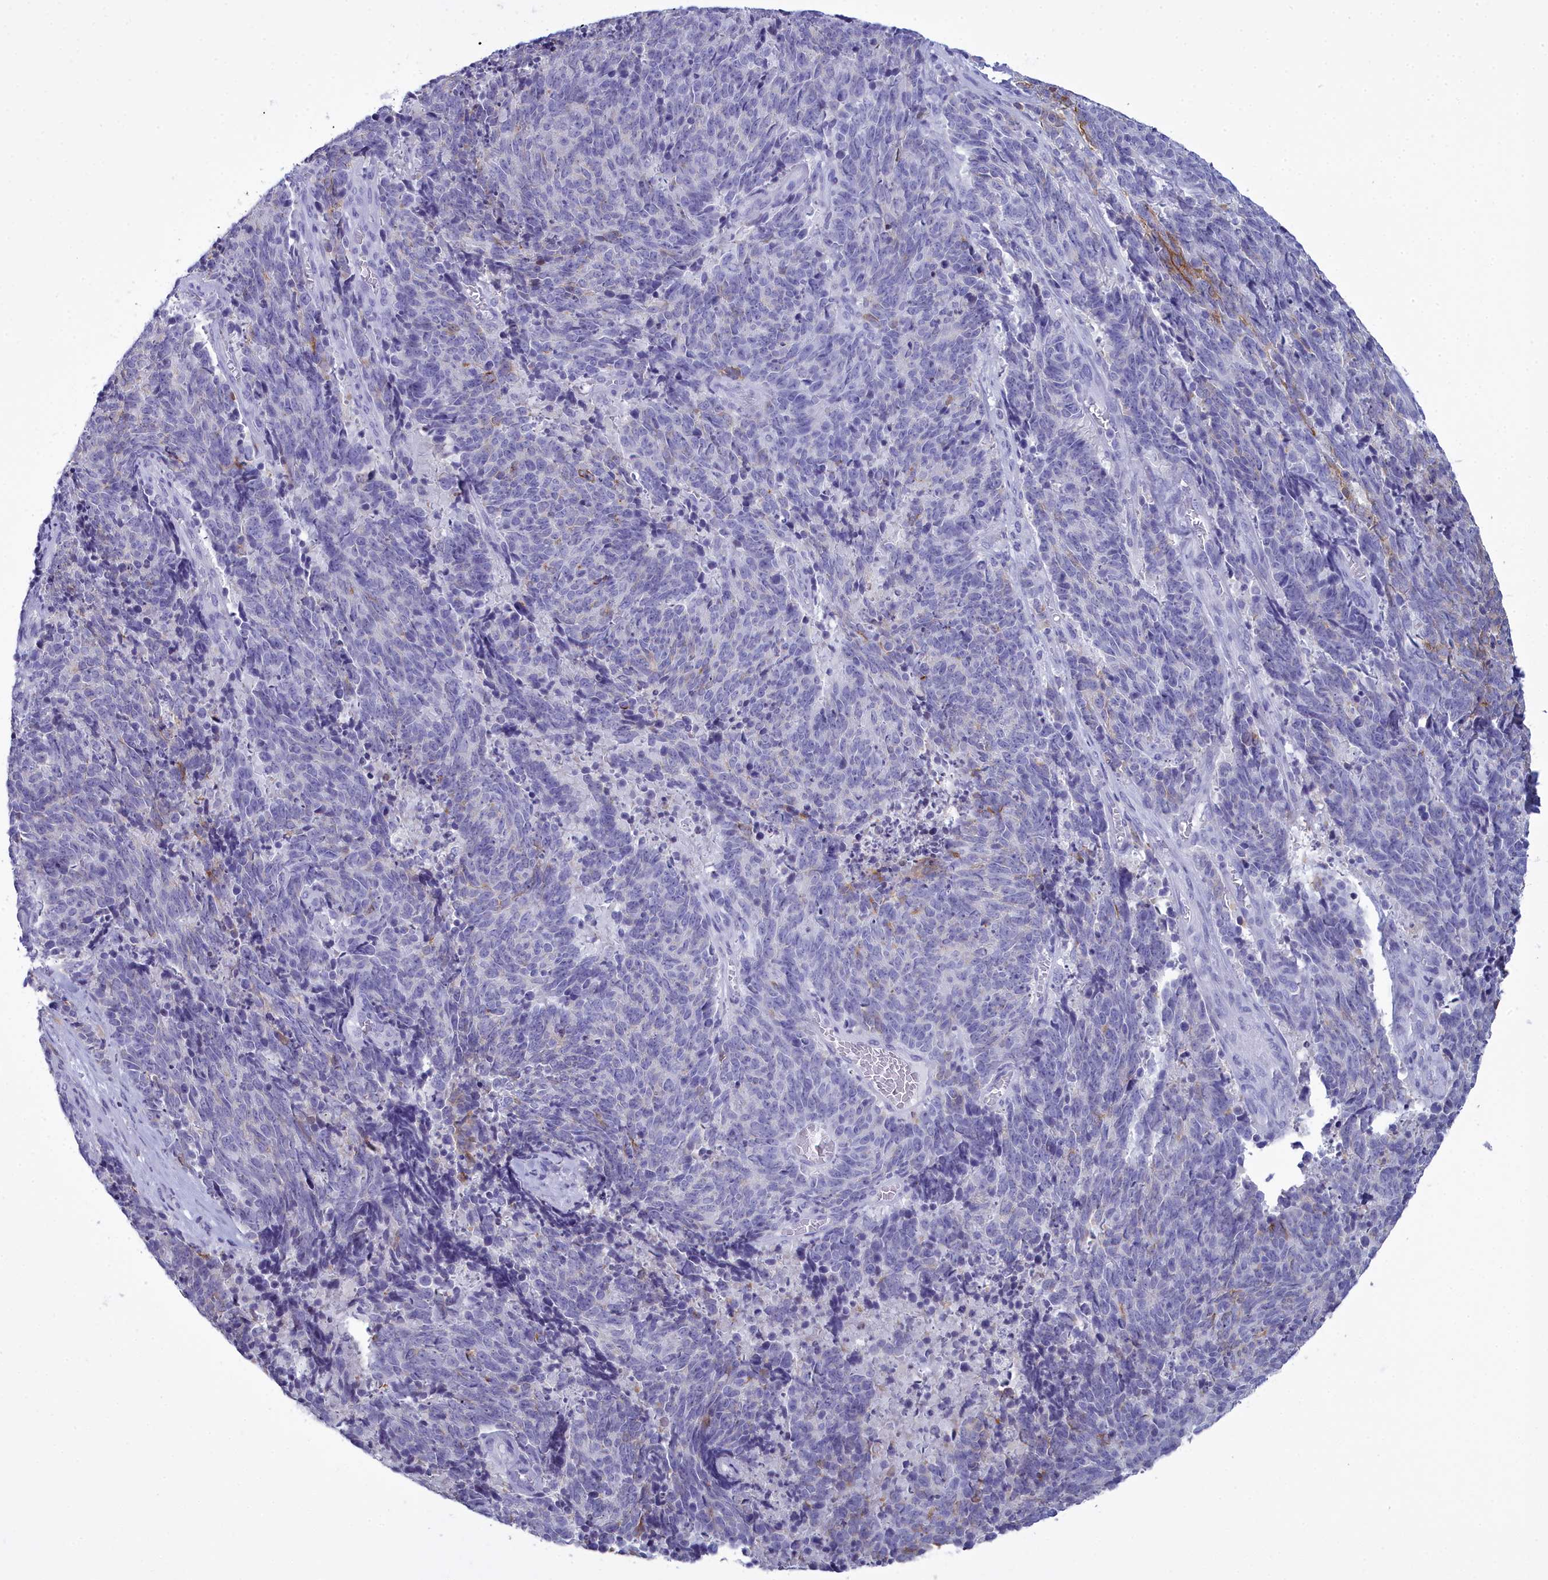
{"staining": {"intensity": "weak", "quantity": "<25%", "location": "cytoplasmic/membranous"}, "tissue": "cervical cancer", "cell_type": "Tumor cells", "image_type": "cancer", "snomed": [{"axis": "morphology", "description": "Squamous cell carcinoma, NOS"}, {"axis": "topography", "description": "Cervix"}], "caption": "Immunohistochemistry (IHC) photomicrograph of neoplastic tissue: cervical cancer stained with DAB (3,3'-diaminobenzidine) exhibits no significant protein staining in tumor cells. (DAB IHC visualized using brightfield microscopy, high magnification).", "gene": "MAP6", "patient": {"sex": "female", "age": 29}}